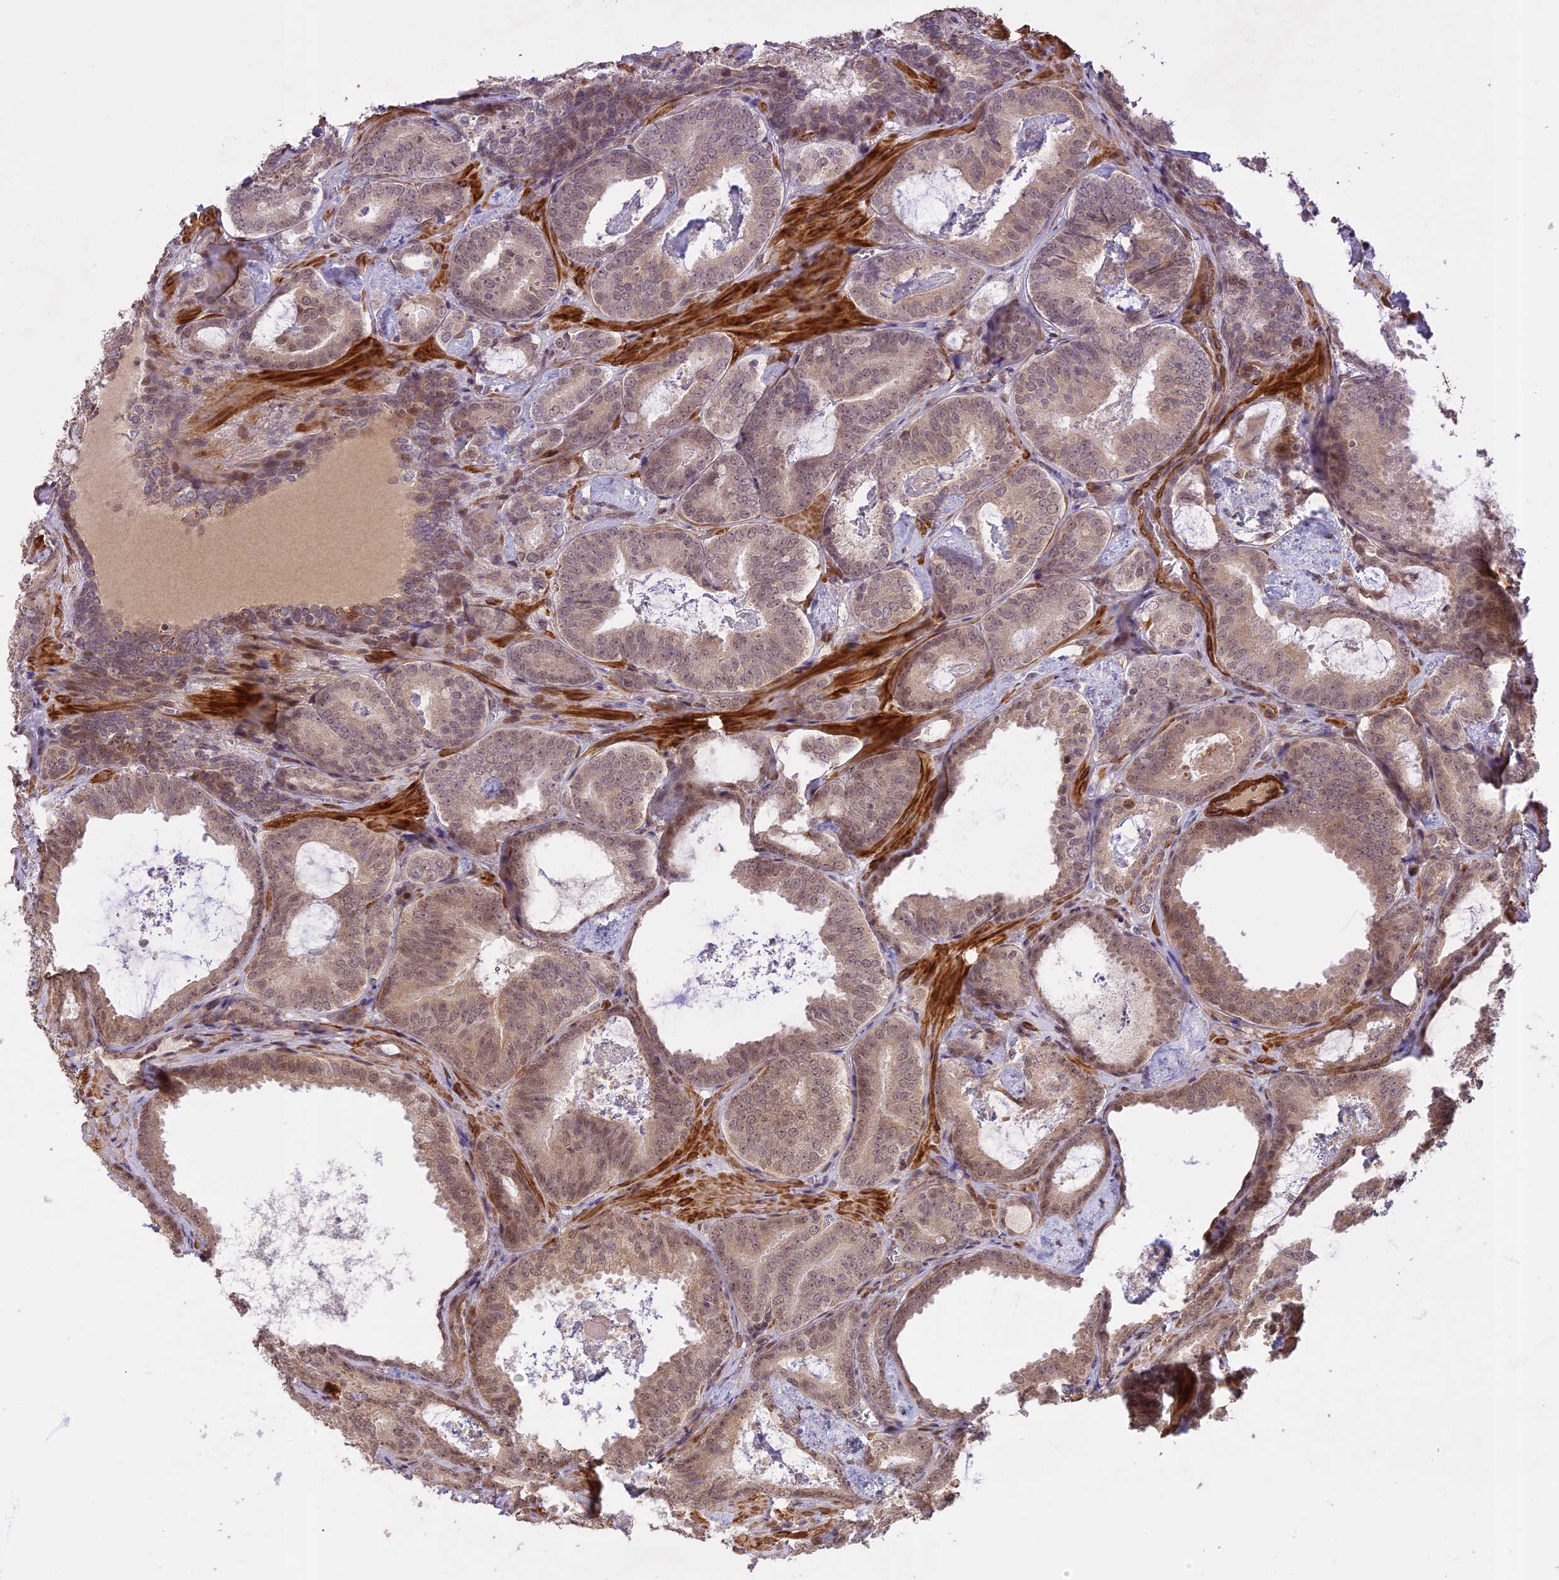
{"staining": {"intensity": "weak", "quantity": "25%-75%", "location": "cytoplasmic/membranous"}, "tissue": "prostate cancer", "cell_type": "Tumor cells", "image_type": "cancer", "snomed": [{"axis": "morphology", "description": "Adenocarcinoma, Low grade"}, {"axis": "topography", "description": "Prostate"}], "caption": "Adenocarcinoma (low-grade) (prostate) stained with immunohistochemistry reveals weak cytoplasmic/membranous positivity in approximately 25%-75% of tumor cells.", "gene": "PRELID2", "patient": {"sex": "male", "age": 60}}